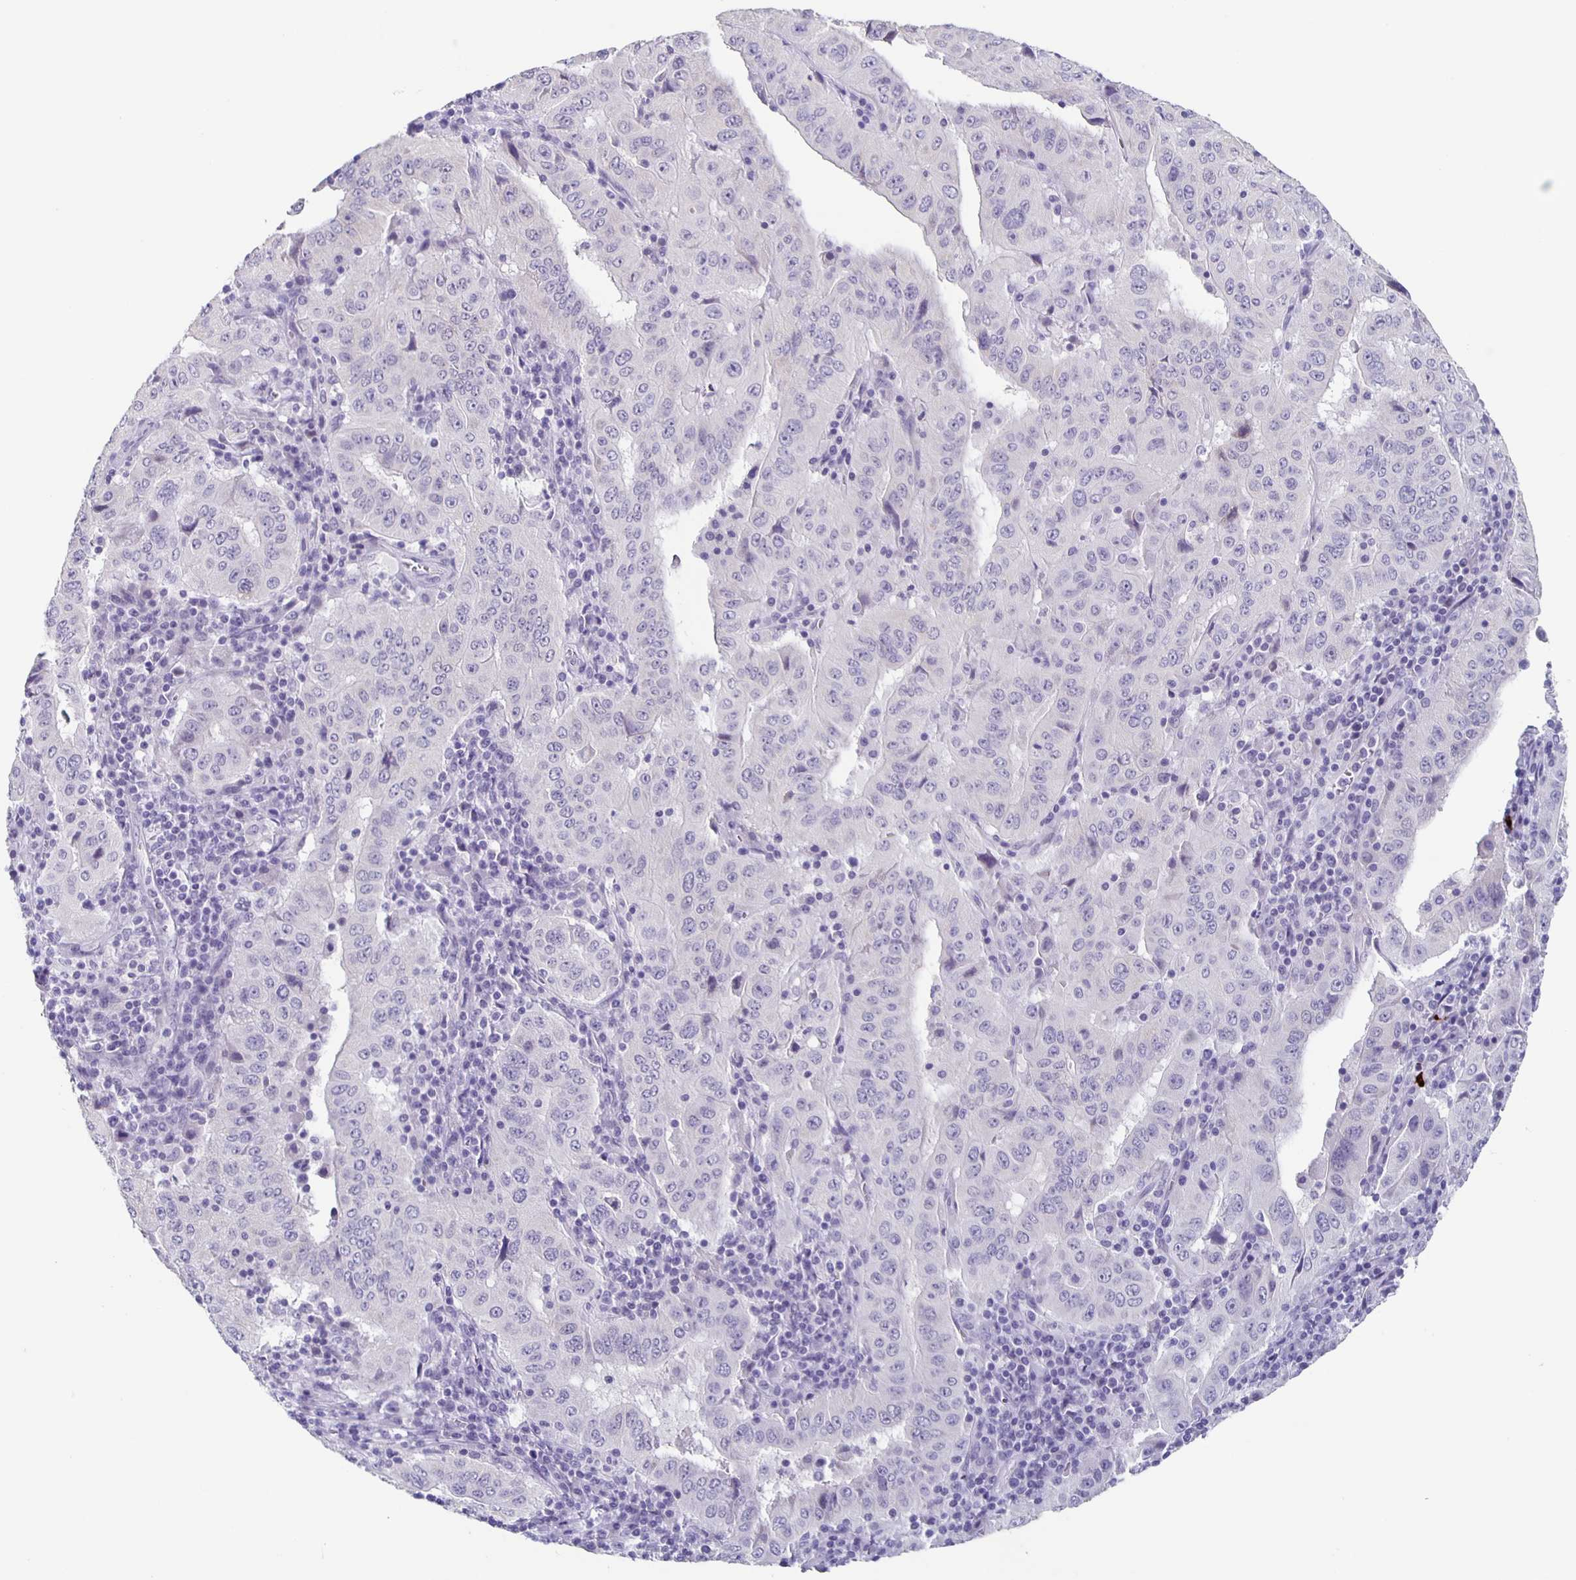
{"staining": {"intensity": "negative", "quantity": "none", "location": "none"}, "tissue": "pancreatic cancer", "cell_type": "Tumor cells", "image_type": "cancer", "snomed": [{"axis": "morphology", "description": "Adenocarcinoma, NOS"}, {"axis": "topography", "description": "Pancreas"}], "caption": "Pancreatic cancer stained for a protein using IHC displays no staining tumor cells.", "gene": "CARNS1", "patient": {"sex": "male", "age": 63}}